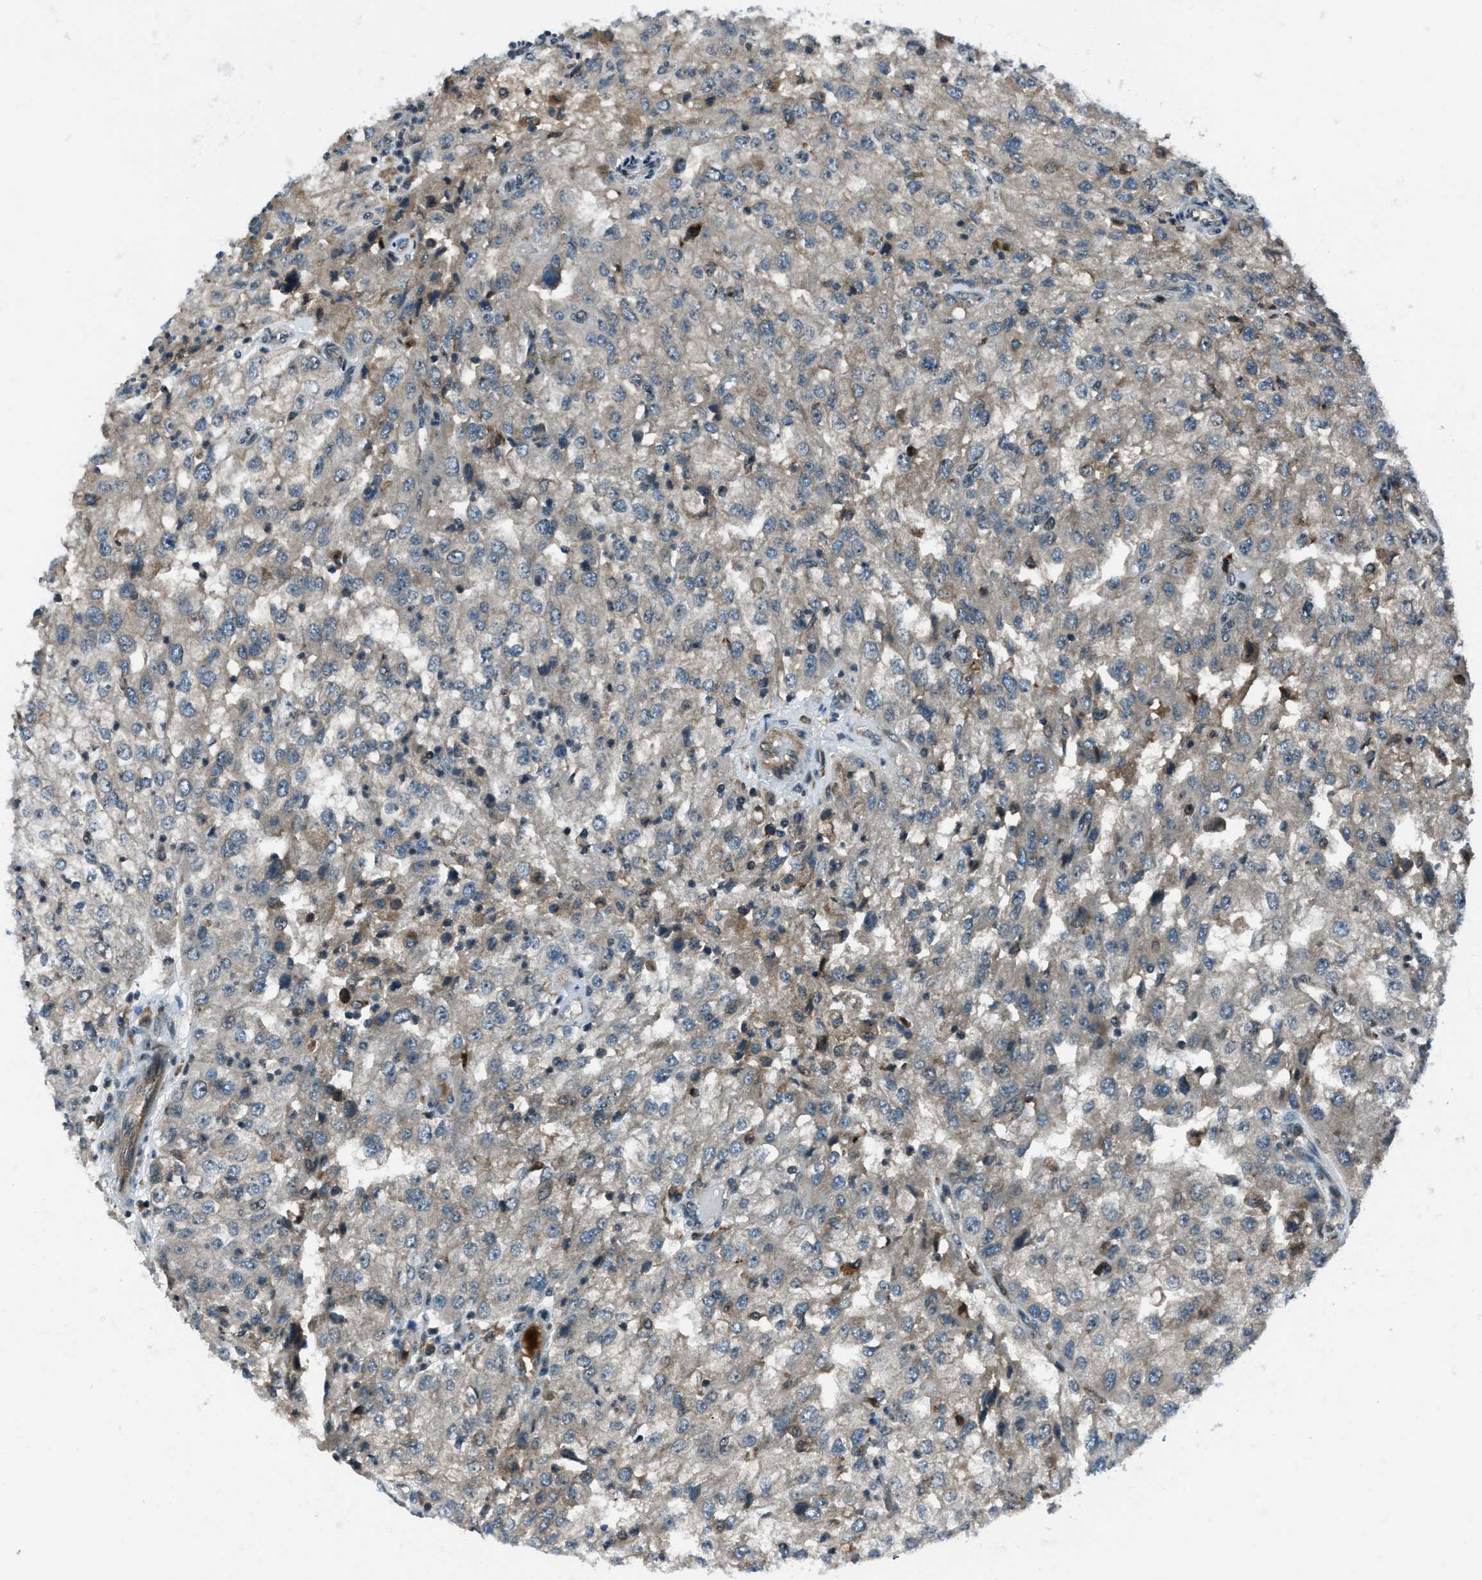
{"staining": {"intensity": "weak", "quantity": "<25%", "location": "cytoplasmic/membranous"}, "tissue": "renal cancer", "cell_type": "Tumor cells", "image_type": "cancer", "snomed": [{"axis": "morphology", "description": "Adenocarcinoma, NOS"}, {"axis": "topography", "description": "Kidney"}], "caption": "A high-resolution image shows IHC staining of adenocarcinoma (renal), which exhibits no significant positivity in tumor cells.", "gene": "ACTL9", "patient": {"sex": "female", "age": 54}}